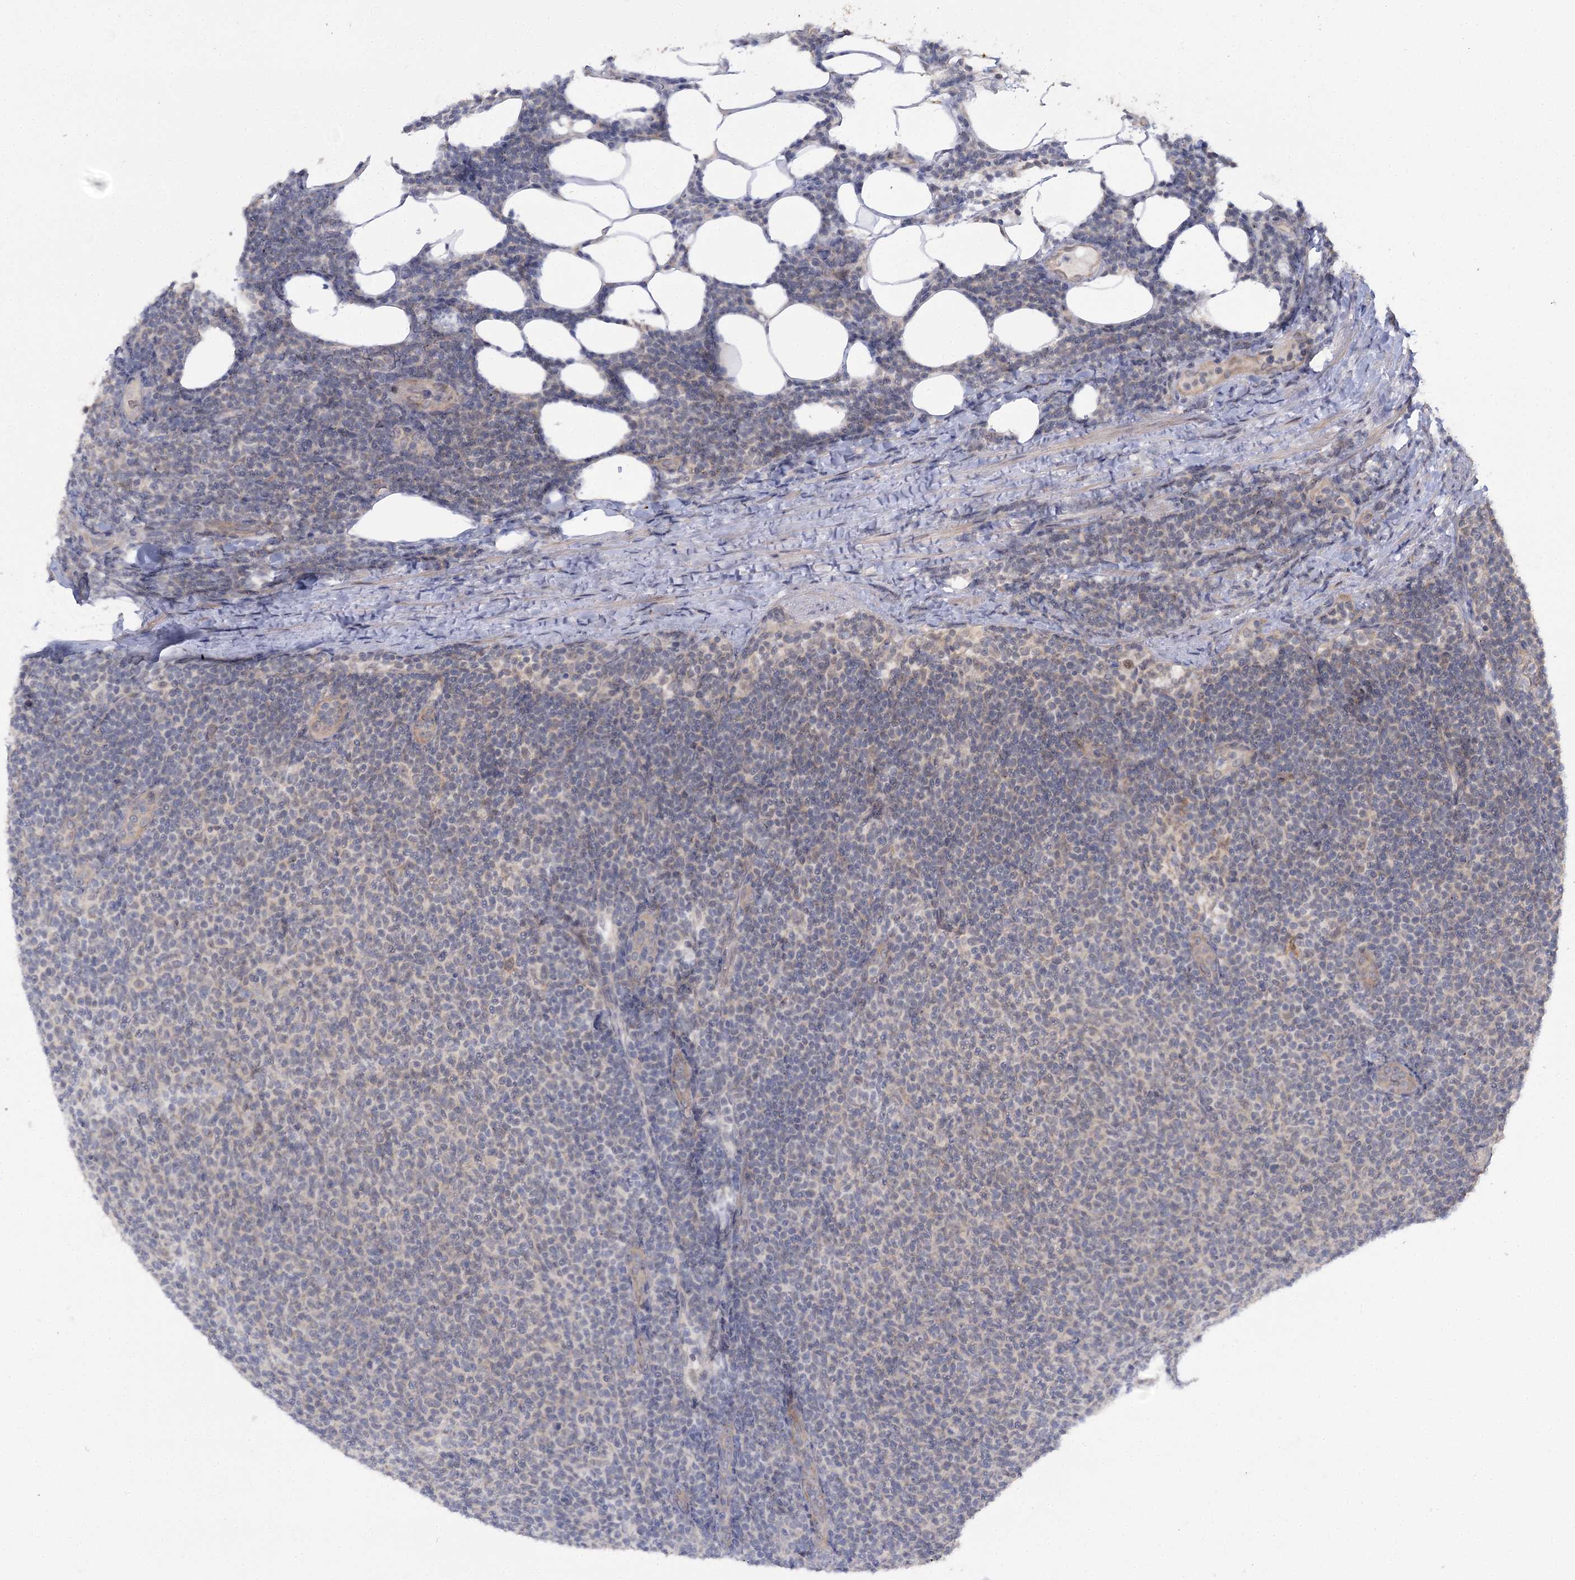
{"staining": {"intensity": "negative", "quantity": "none", "location": "none"}, "tissue": "lymphoma", "cell_type": "Tumor cells", "image_type": "cancer", "snomed": [{"axis": "morphology", "description": "Malignant lymphoma, non-Hodgkin's type, Low grade"}, {"axis": "topography", "description": "Lymph node"}], "caption": "Tumor cells are negative for protein expression in human malignant lymphoma, non-Hodgkin's type (low-grade).", "gene": "PHYHIPL", "patient": {"sex": "male", "age": 66}}